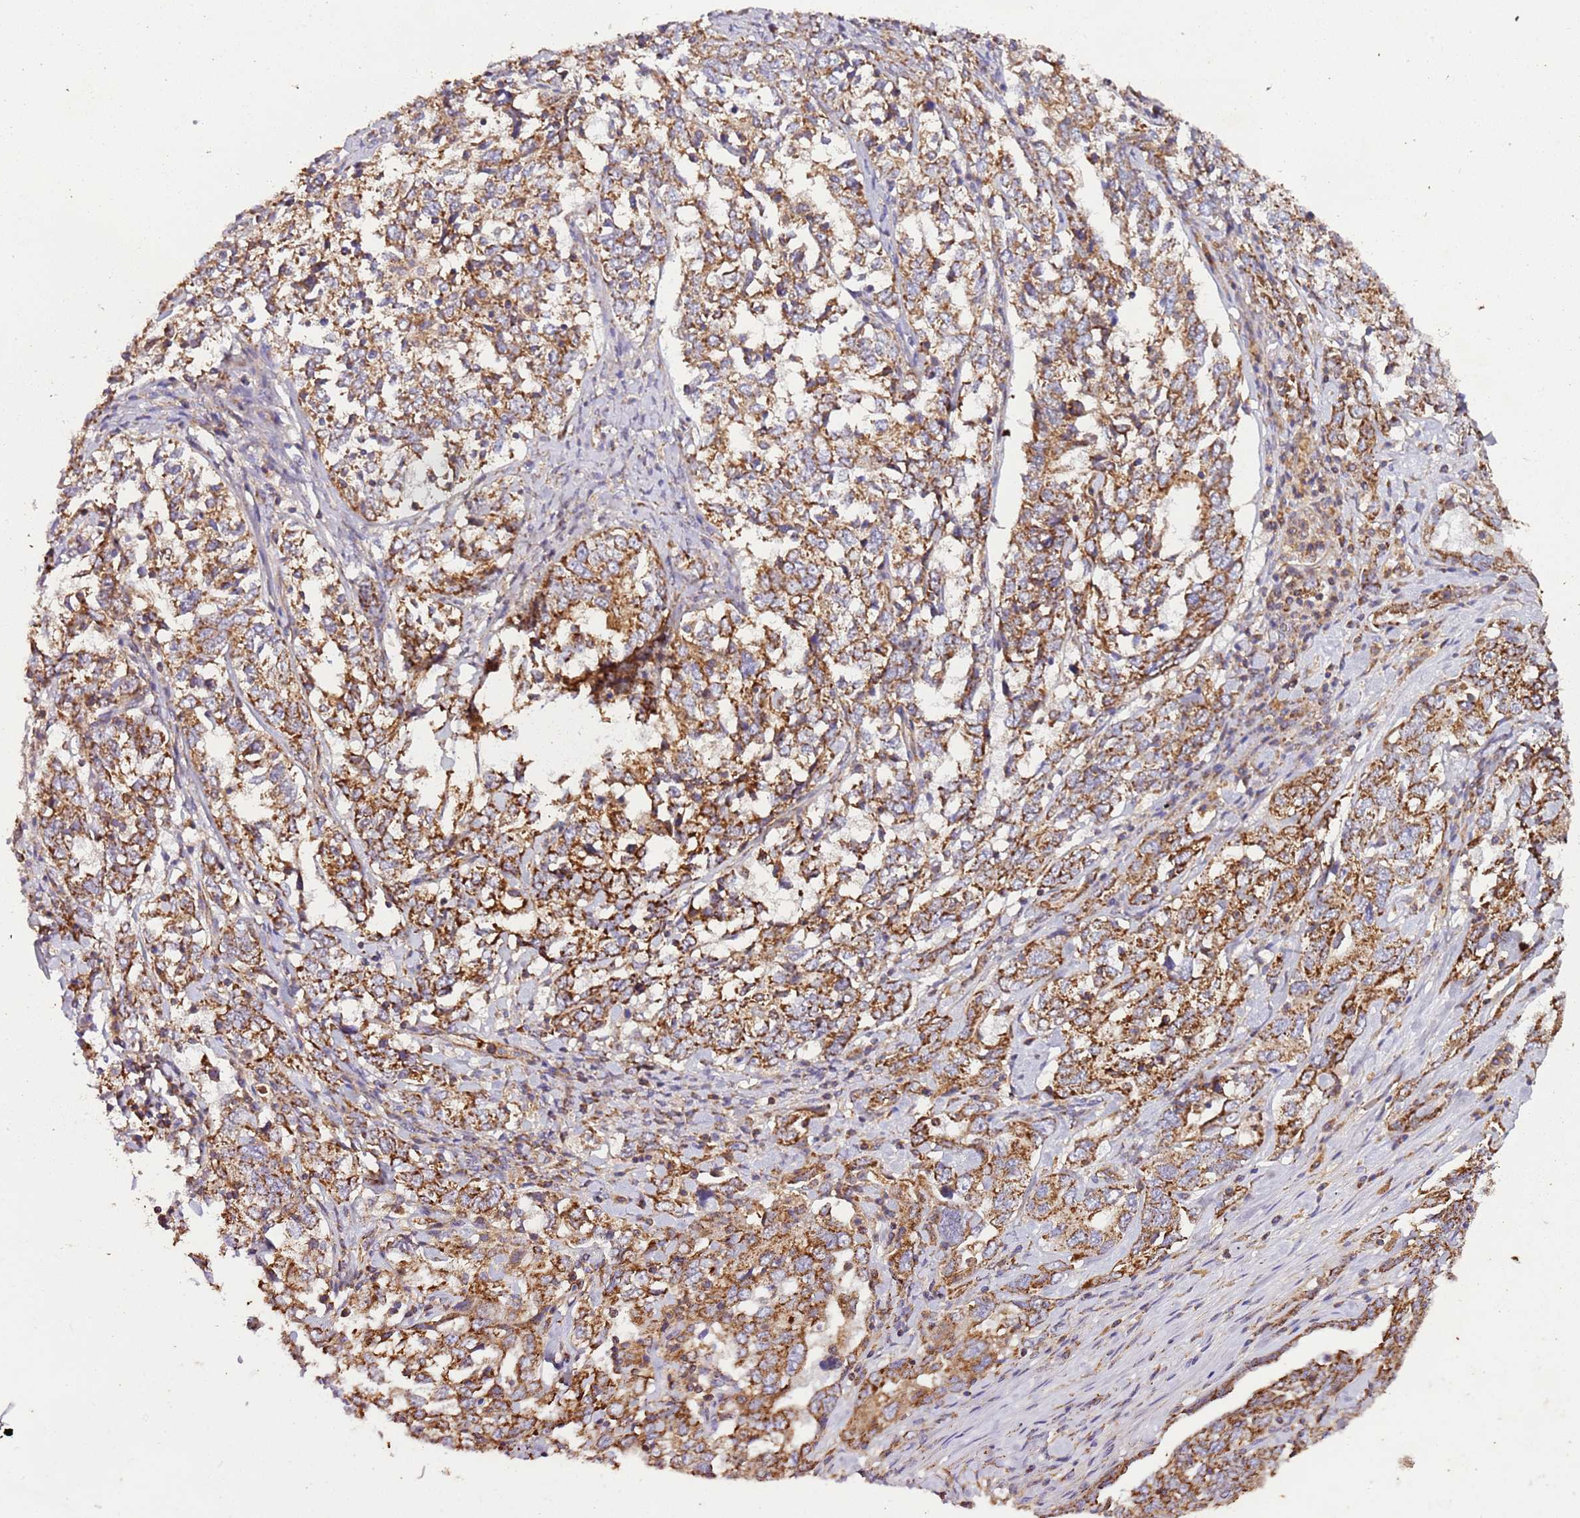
{"staining": {"intensity": "moderate", "quantity": ">75%", "location": "cytoplasmic/membranous"}, "tissue": "ovarian cancer", "cell_type": "Tumor cells", "image_type": "cancer", "snomed": [{"axis": "morphology", "description": "Carcinoma, endometroid"}, {"axis": "topography", "description": "Ovary"}], "caption": "Immunohistochemistry of endometroid carcinoma (ovarian) demonstrates medium levels of moderate cytoplasmic/membranous staining in about >75% of tumor cells.", "gene": "RMND5A", "patient": {"sex": "female", "age": 62}}